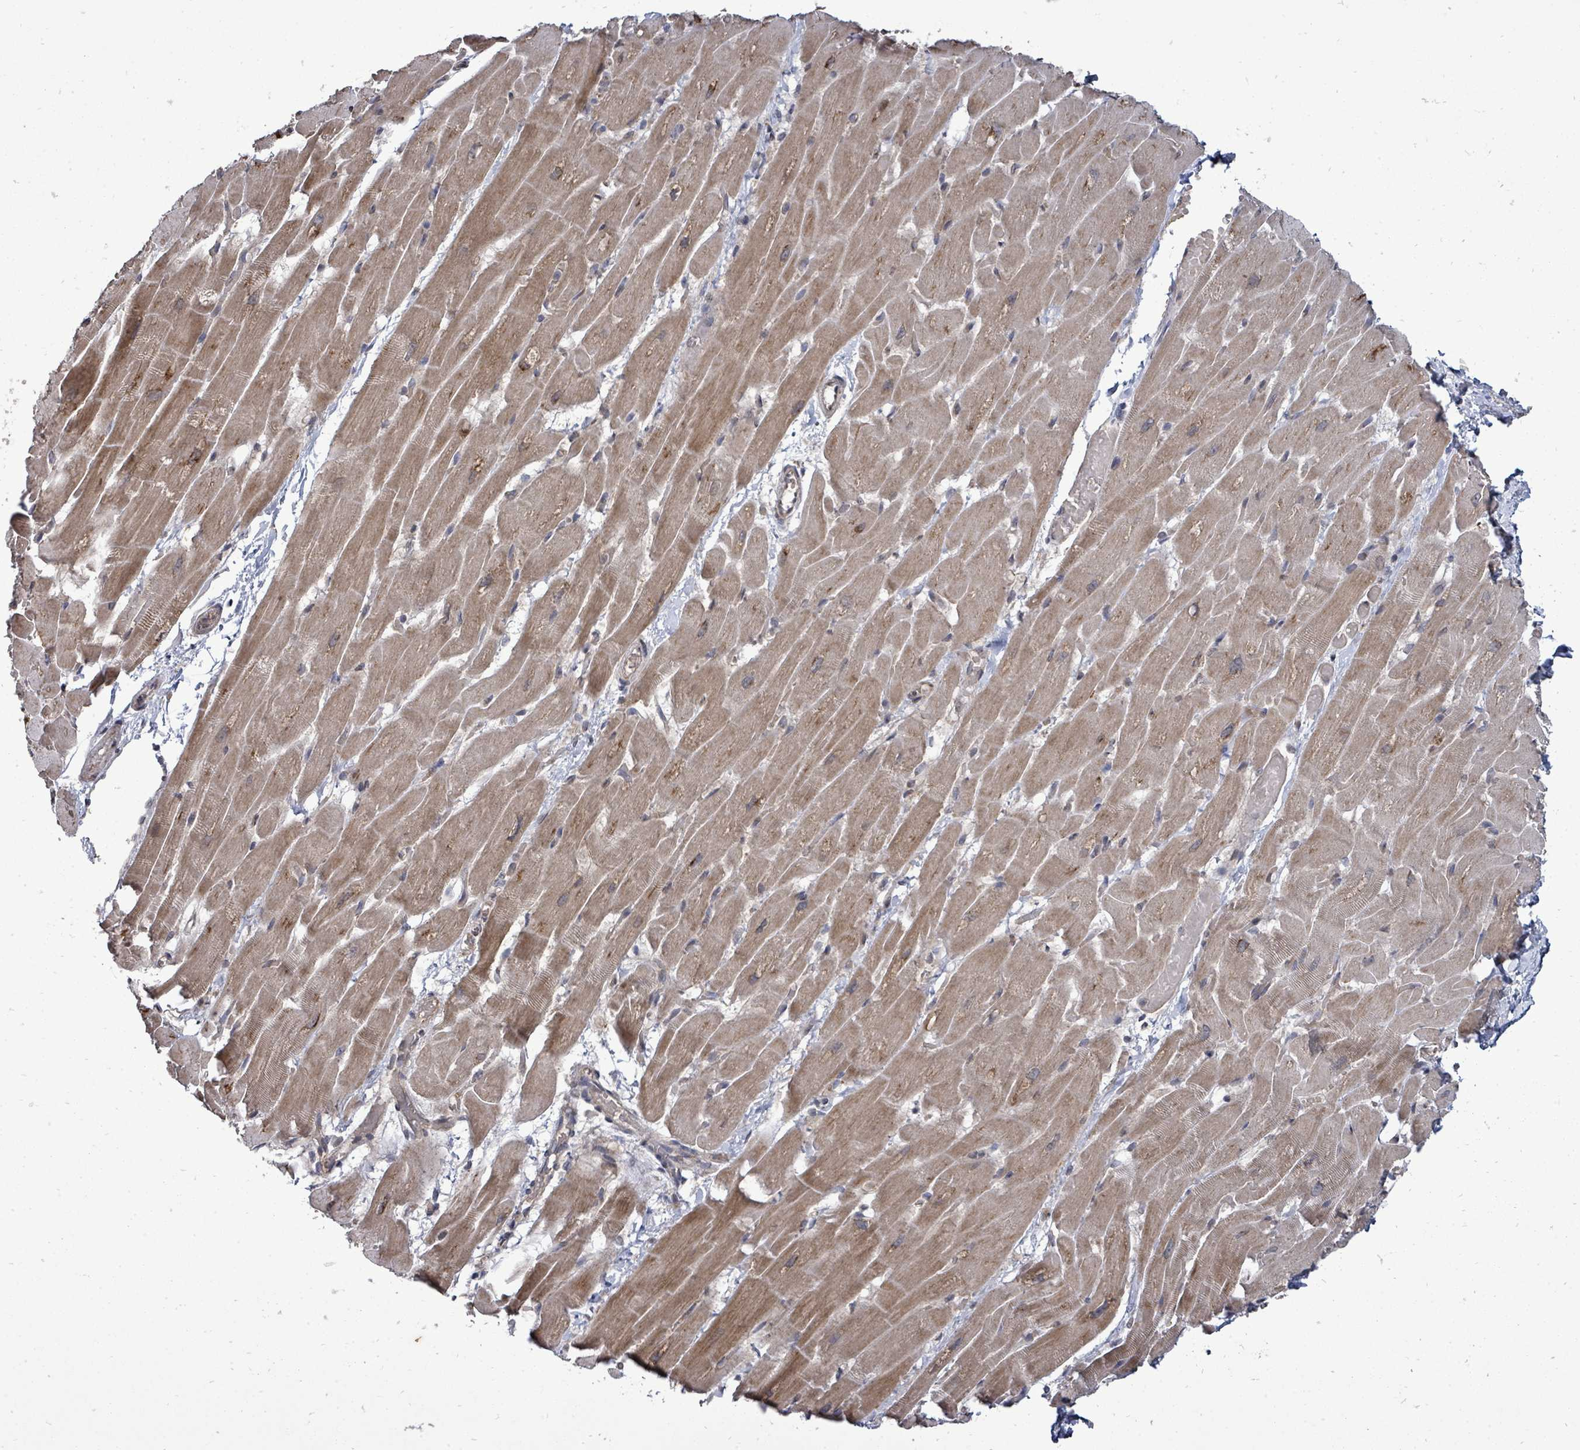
{"staining": {"intensity": "moderate", "quantity": ">75%", "location": "cytoplasmic/membranous"}, "tissue": "heart muscle", "cell_type": "Cardiomyocytes", "image_type": "normal", "snomed": [{"axis": "morphology", "description": "Normal tissue, NOS"}, {"axis": "topography", "description": "Heart"}], "caption": "A high-resolution photomicrograph shows immunohistochemistry staining of normal heart muscle, which reveals moderate cytoplasmic/membranous staining in about >75% of cardiomyocytes. (DAB (3,3'-diaminobenzidine) IHC, brown staining for protein, blue staining for nuclei).", "gene": "RALGAPB", "patient": {"sex": "male", "age": 37}}